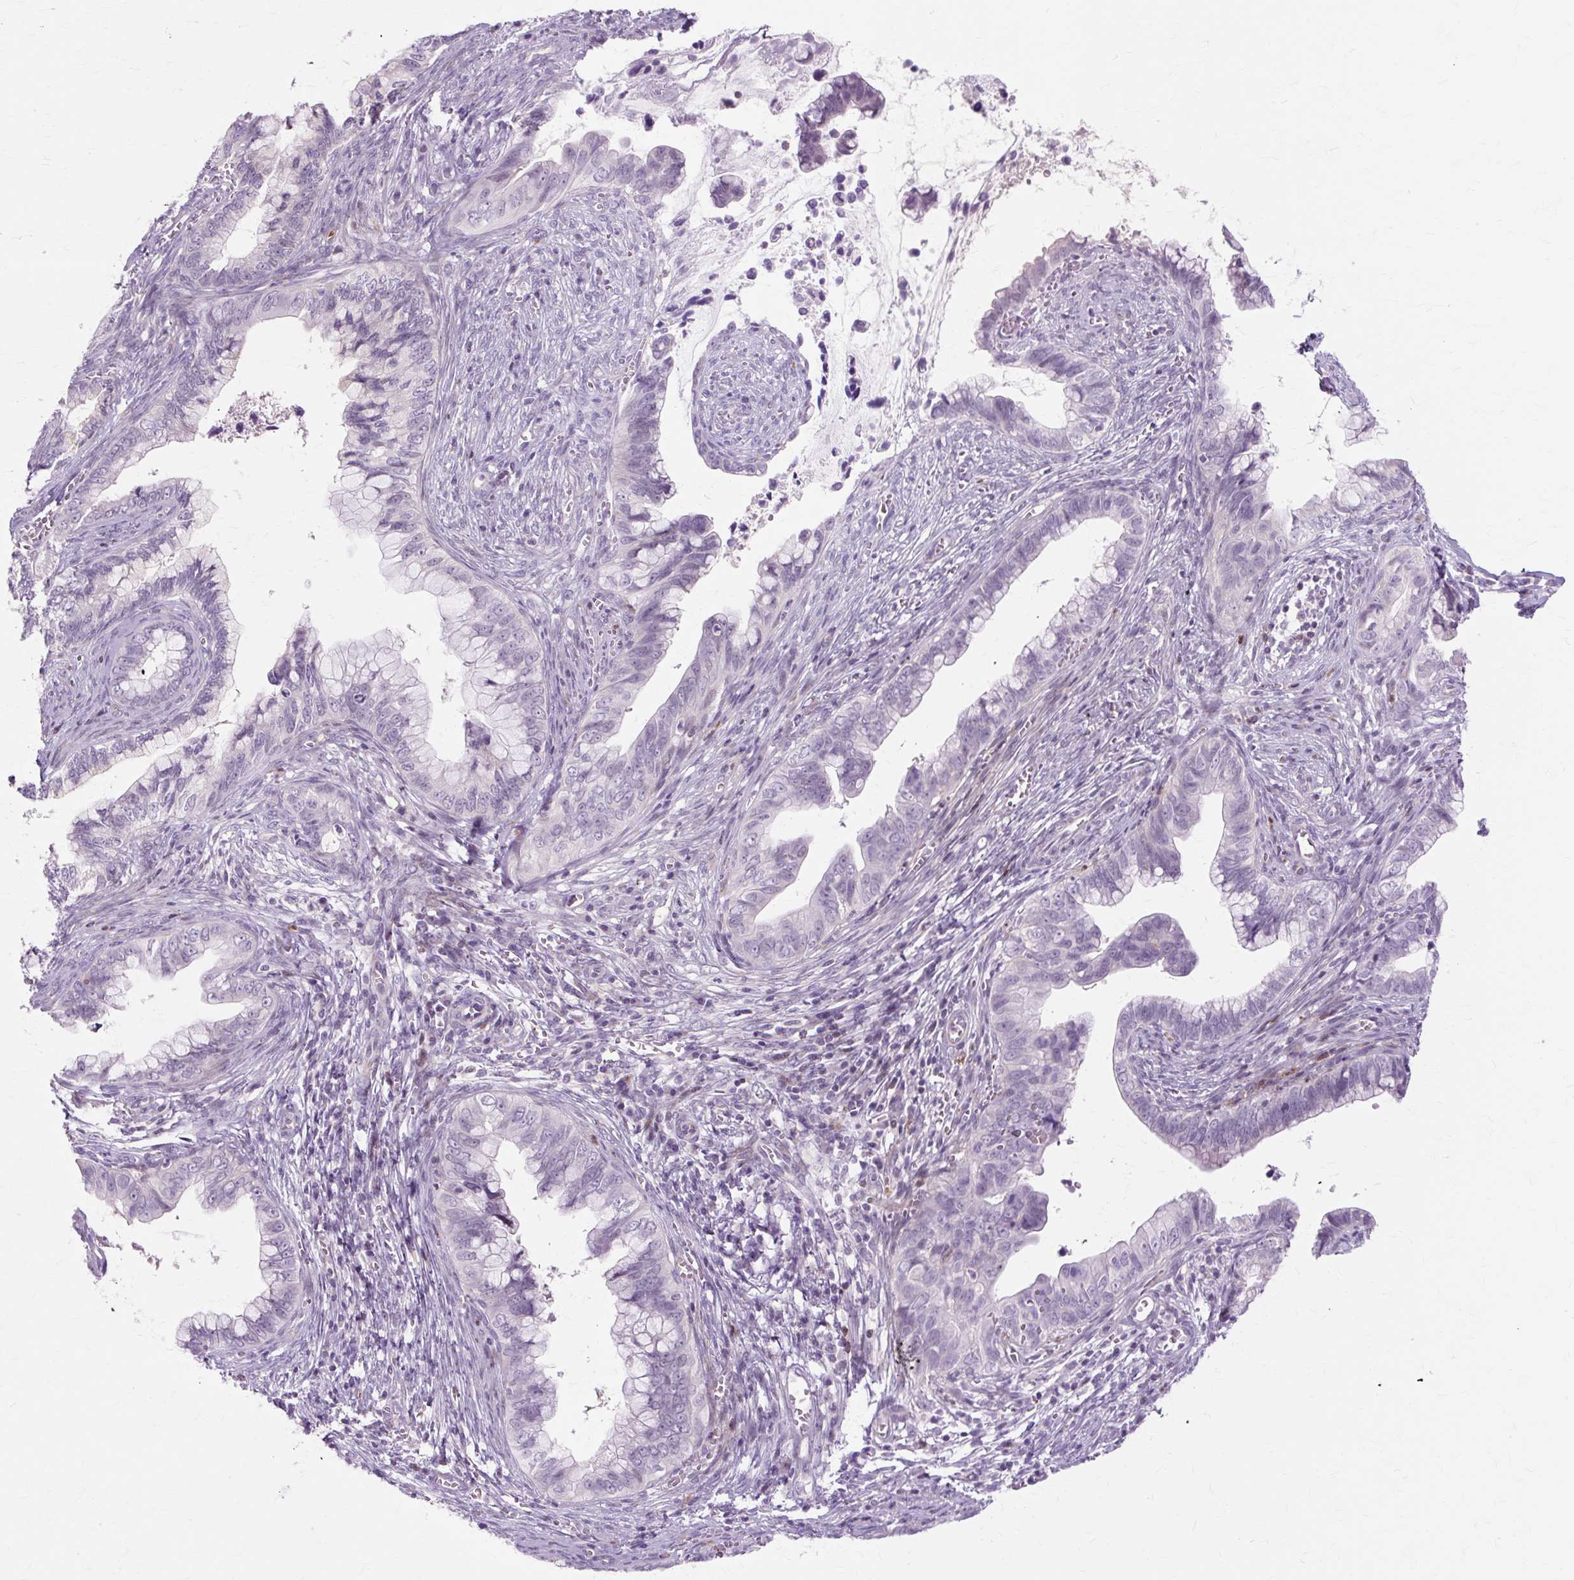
{"staining": {"intensity": "negative", "quantity": "none", "location": "none"}, "tissue": "cervical cancer", "cell_type": "Tumor cells", "image_type": "cancer", "snomed": [{"axis": "morphology", "description": "Adenocarcinoma, NOS"}, {"axis": "topography", "description": "Cervix"}], "caption": "Immunohistochemistry (IHC) image of neoplastic tissue: human cervical adenocarcinoma stained with DAB (3,3'-diaminobenzidine) demonstrates no significant protein positivity in tumor cells.", "gene": "ZNF35", "patient": {"sex": "female", "age": 44}}